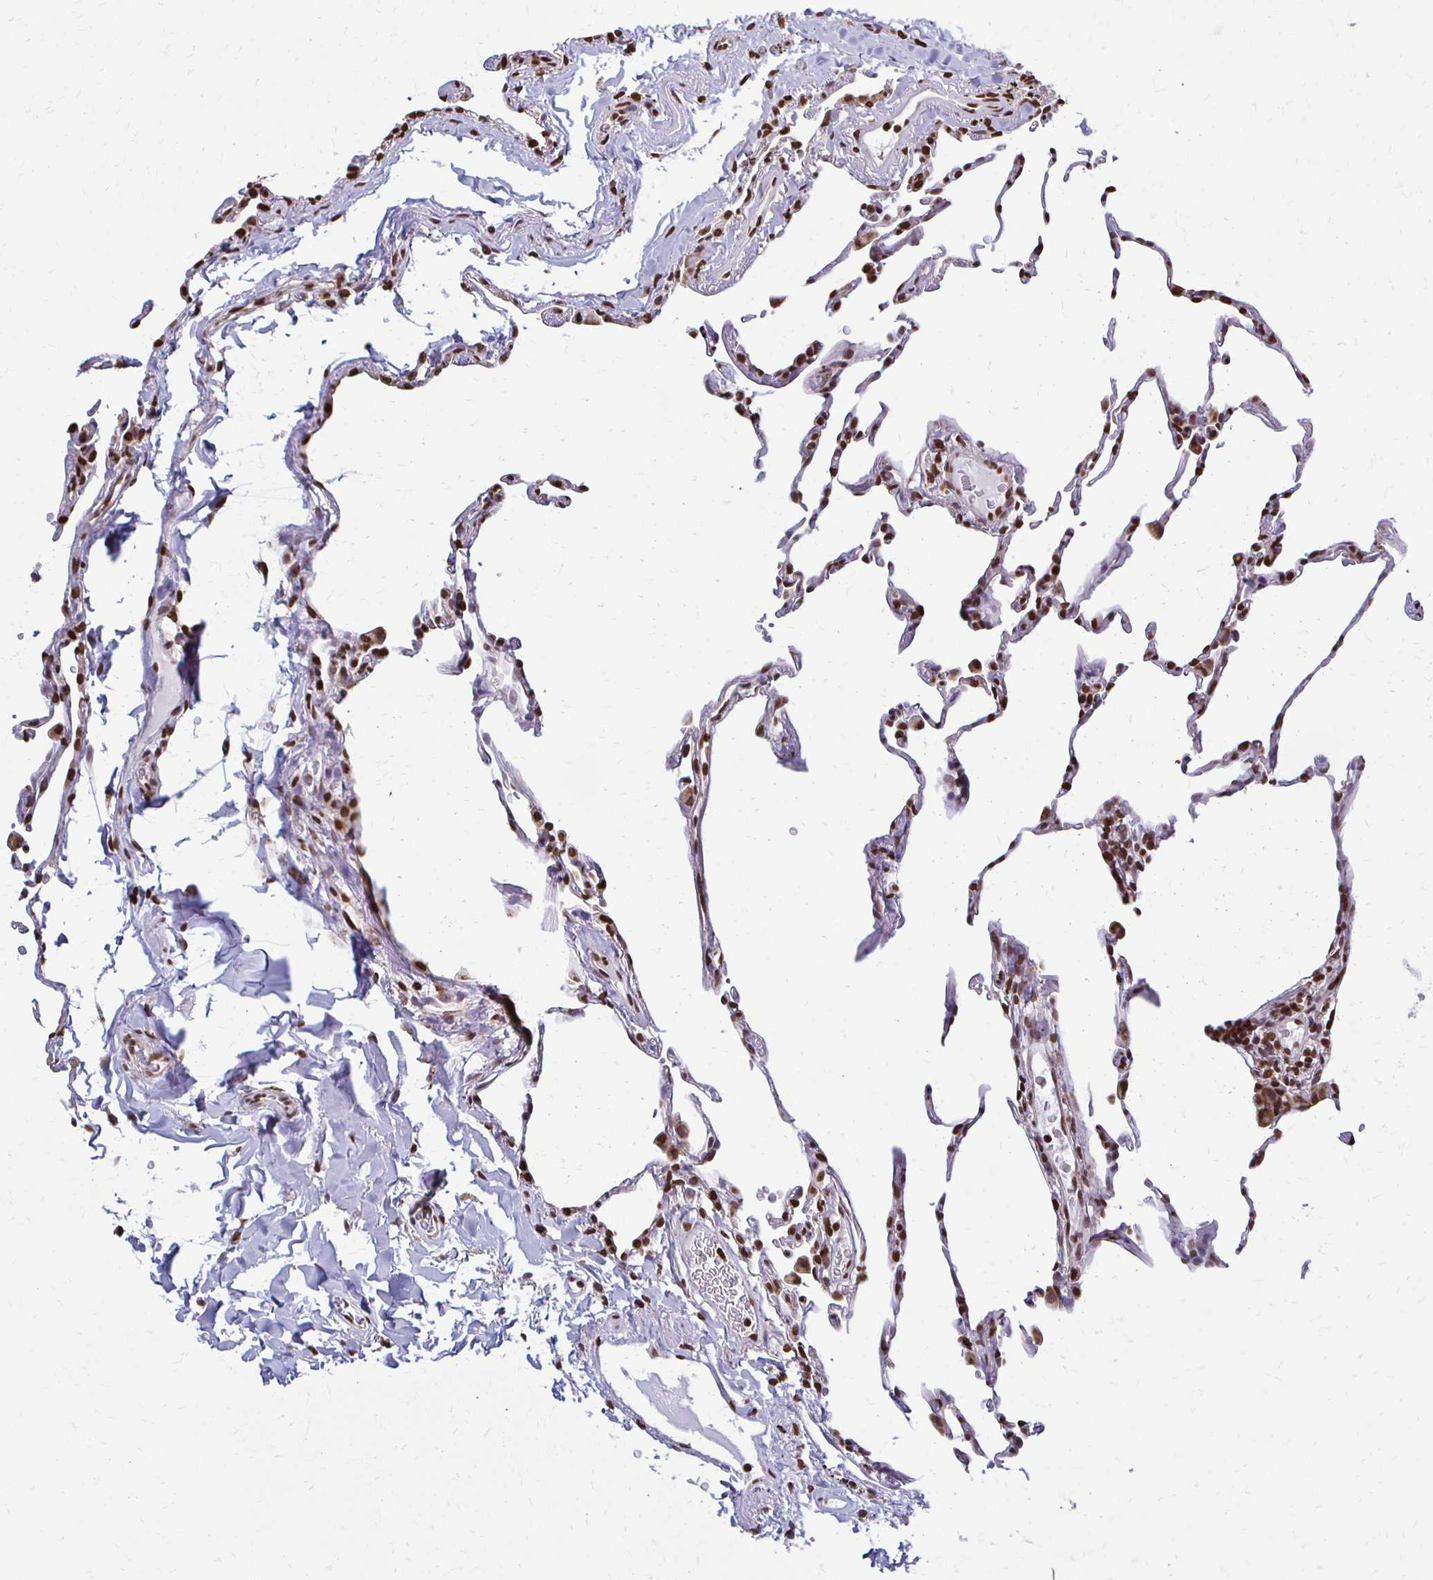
{"staining": {"intensity": "moderate", "quantity": "25%-75%", "location": "nuclear"}, "tissue": "lung", "cell_type": "Alveolar cells", "image_type": "normal", "snomed": [{"axis": "morphology", "description": "Normal tissue, NOS"}, {"axis": "topography", "description": "Lung"}], "caption": "DAB (3,3'-diaminobenzidine) immunohistochemical staining of normal lung displays moderate nuclear protein positivity in approximately 25%-75% of alveolar cells.", "gene": "HOXA9", "patient": {"sex": "female", "age": 57}}